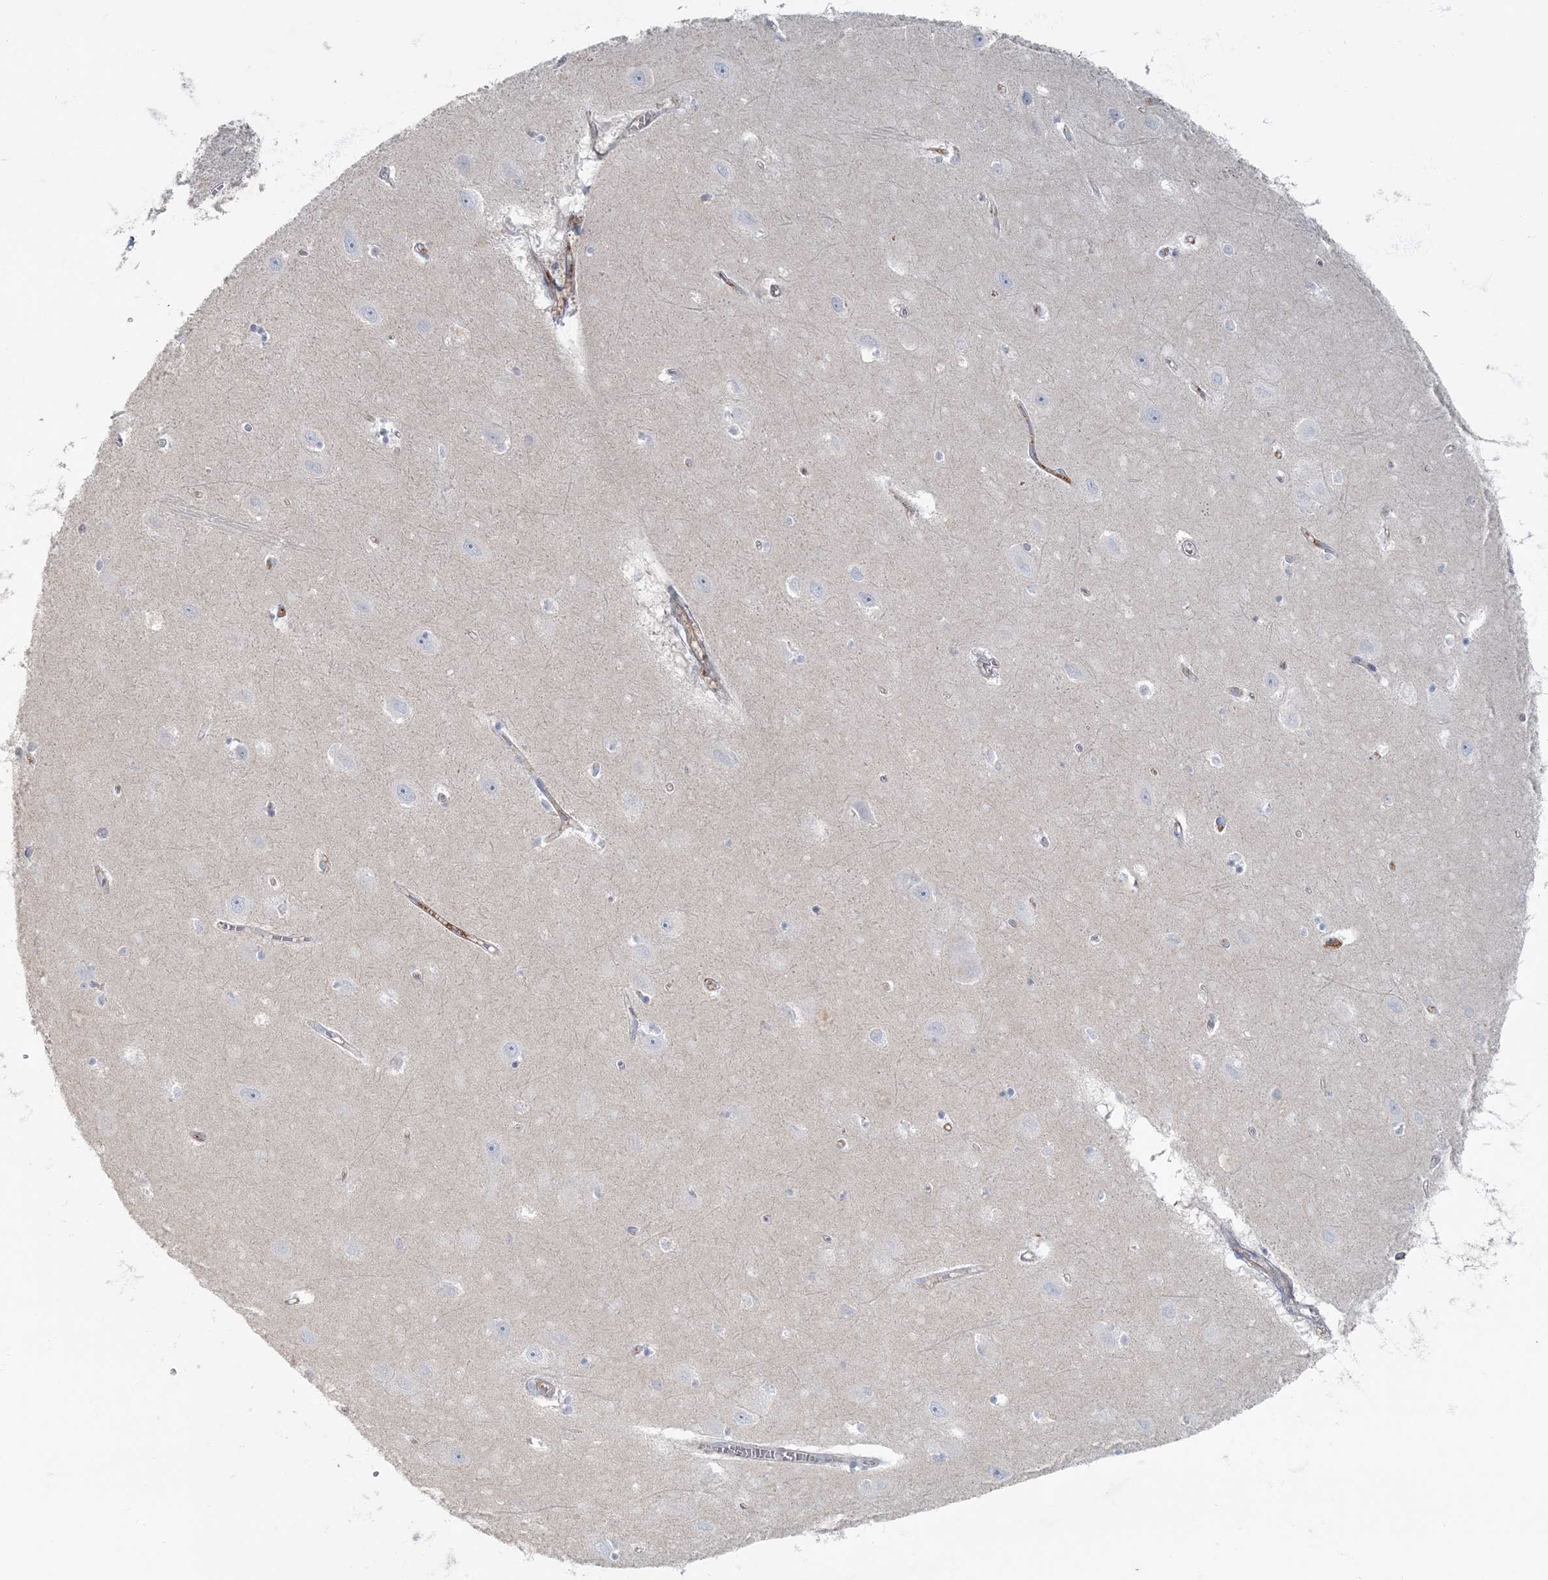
{"staining": {"intensity": "negative", "quantity": "none", "location": "none"}, "tissue": "hippocampus", "cell_type": "Glial cells", "image_type": "normal", "snomed": [{"axis": "morphology", "description": "Normal tissue, NOS"}, {"axis": "topography", "description": "Hippocampus"}], "caption": "Protein analysis of normal hippocampus displays no significant staining in glial cells.", "gene": "MYOT", "patient": {"sex": "female", "age": 64}}